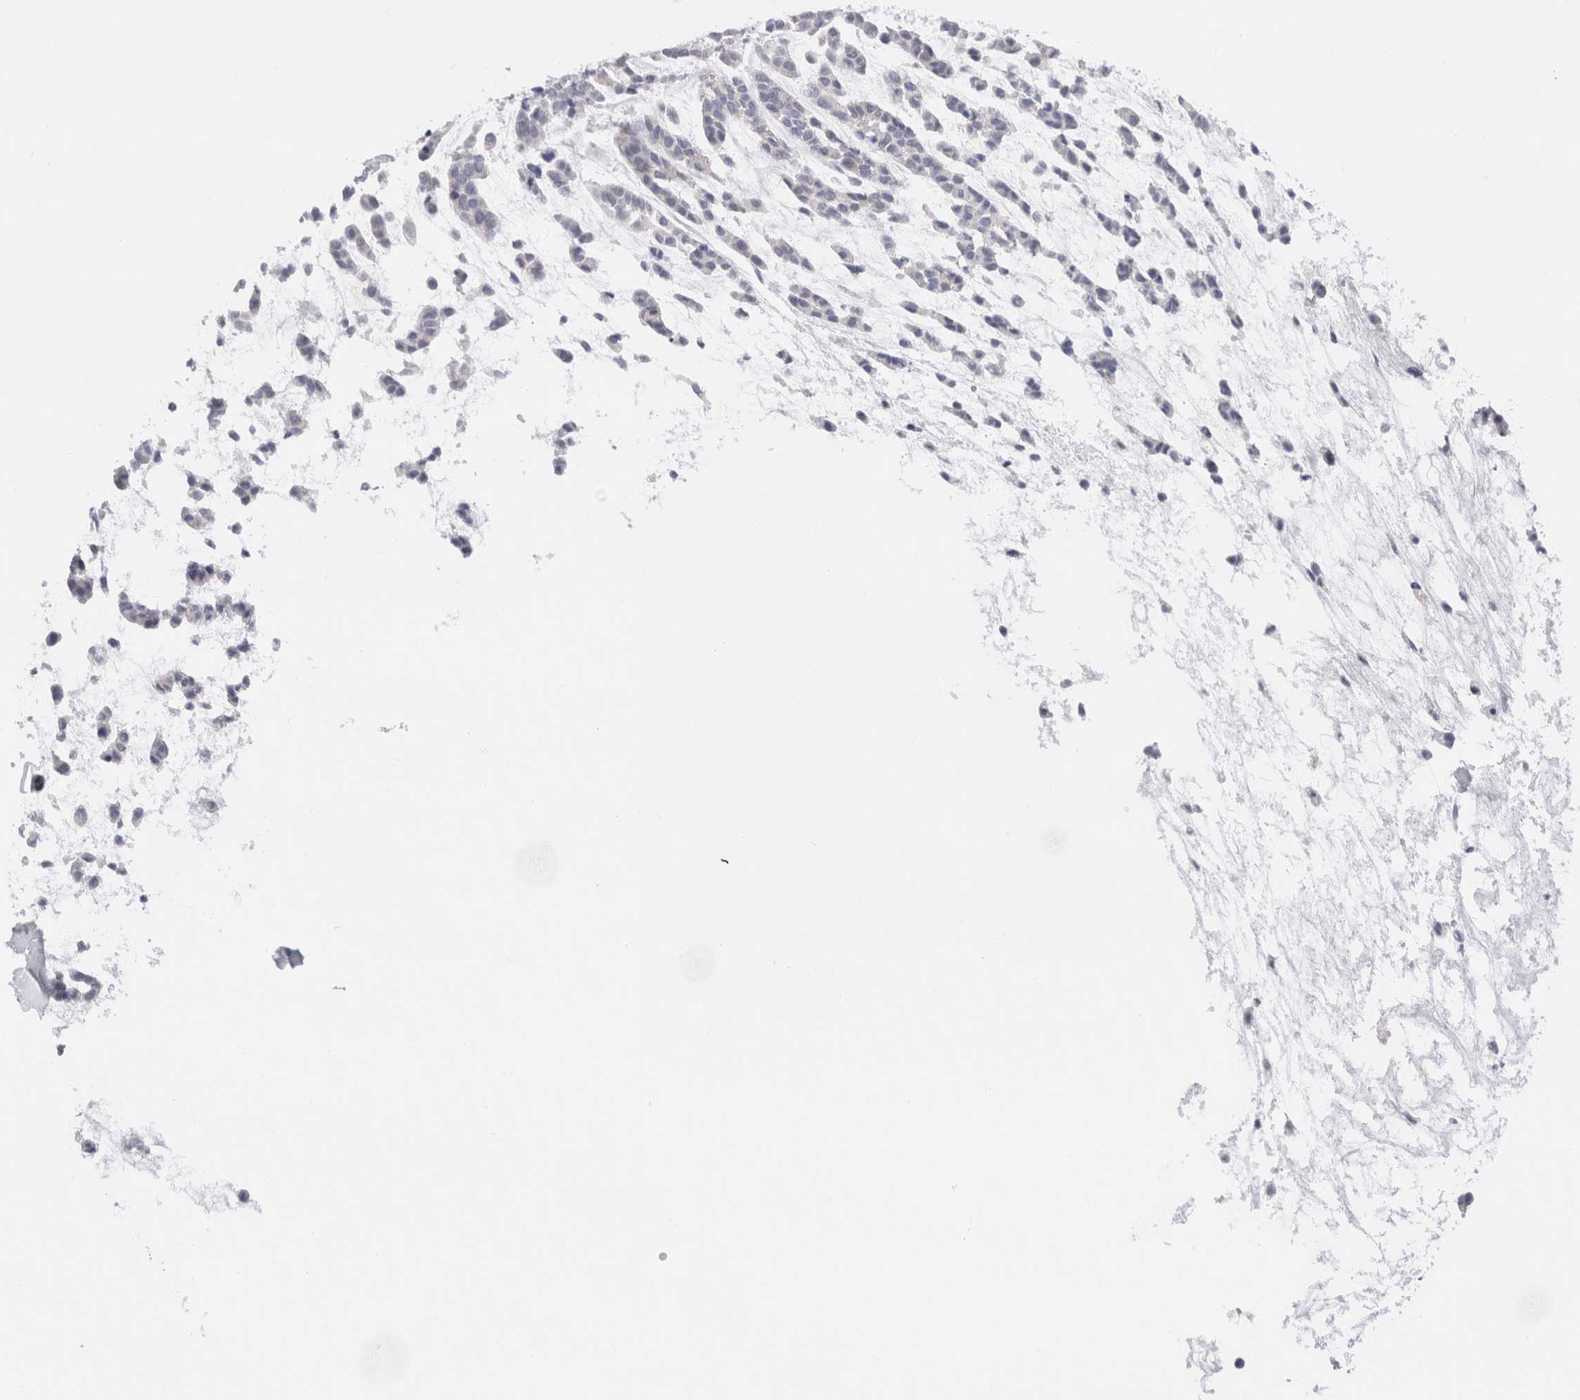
{"staining": {"intensity": "negative", "quantity": "none", "location": "none"}, "tissue": "head and neck cancer", "cell_type": "Tumor cells", "image_type": "cancer", "snomed": [{"axis": "morphology", "description": "Adenocarcinoma, NOS"}, {"axis": "morphology", "description": "Adenoma, NOS"}, {"axis": "topography", "description": "Head-Neck"}], "caption": "DAB (3,3'-diaminobenzidine) immunohistochemical staining of adenocarcinoma (head and neck) reveals no significant expression in tumor cells.", "gene": "C9orf50", "patient": {"sex": "female", "age": 55}}